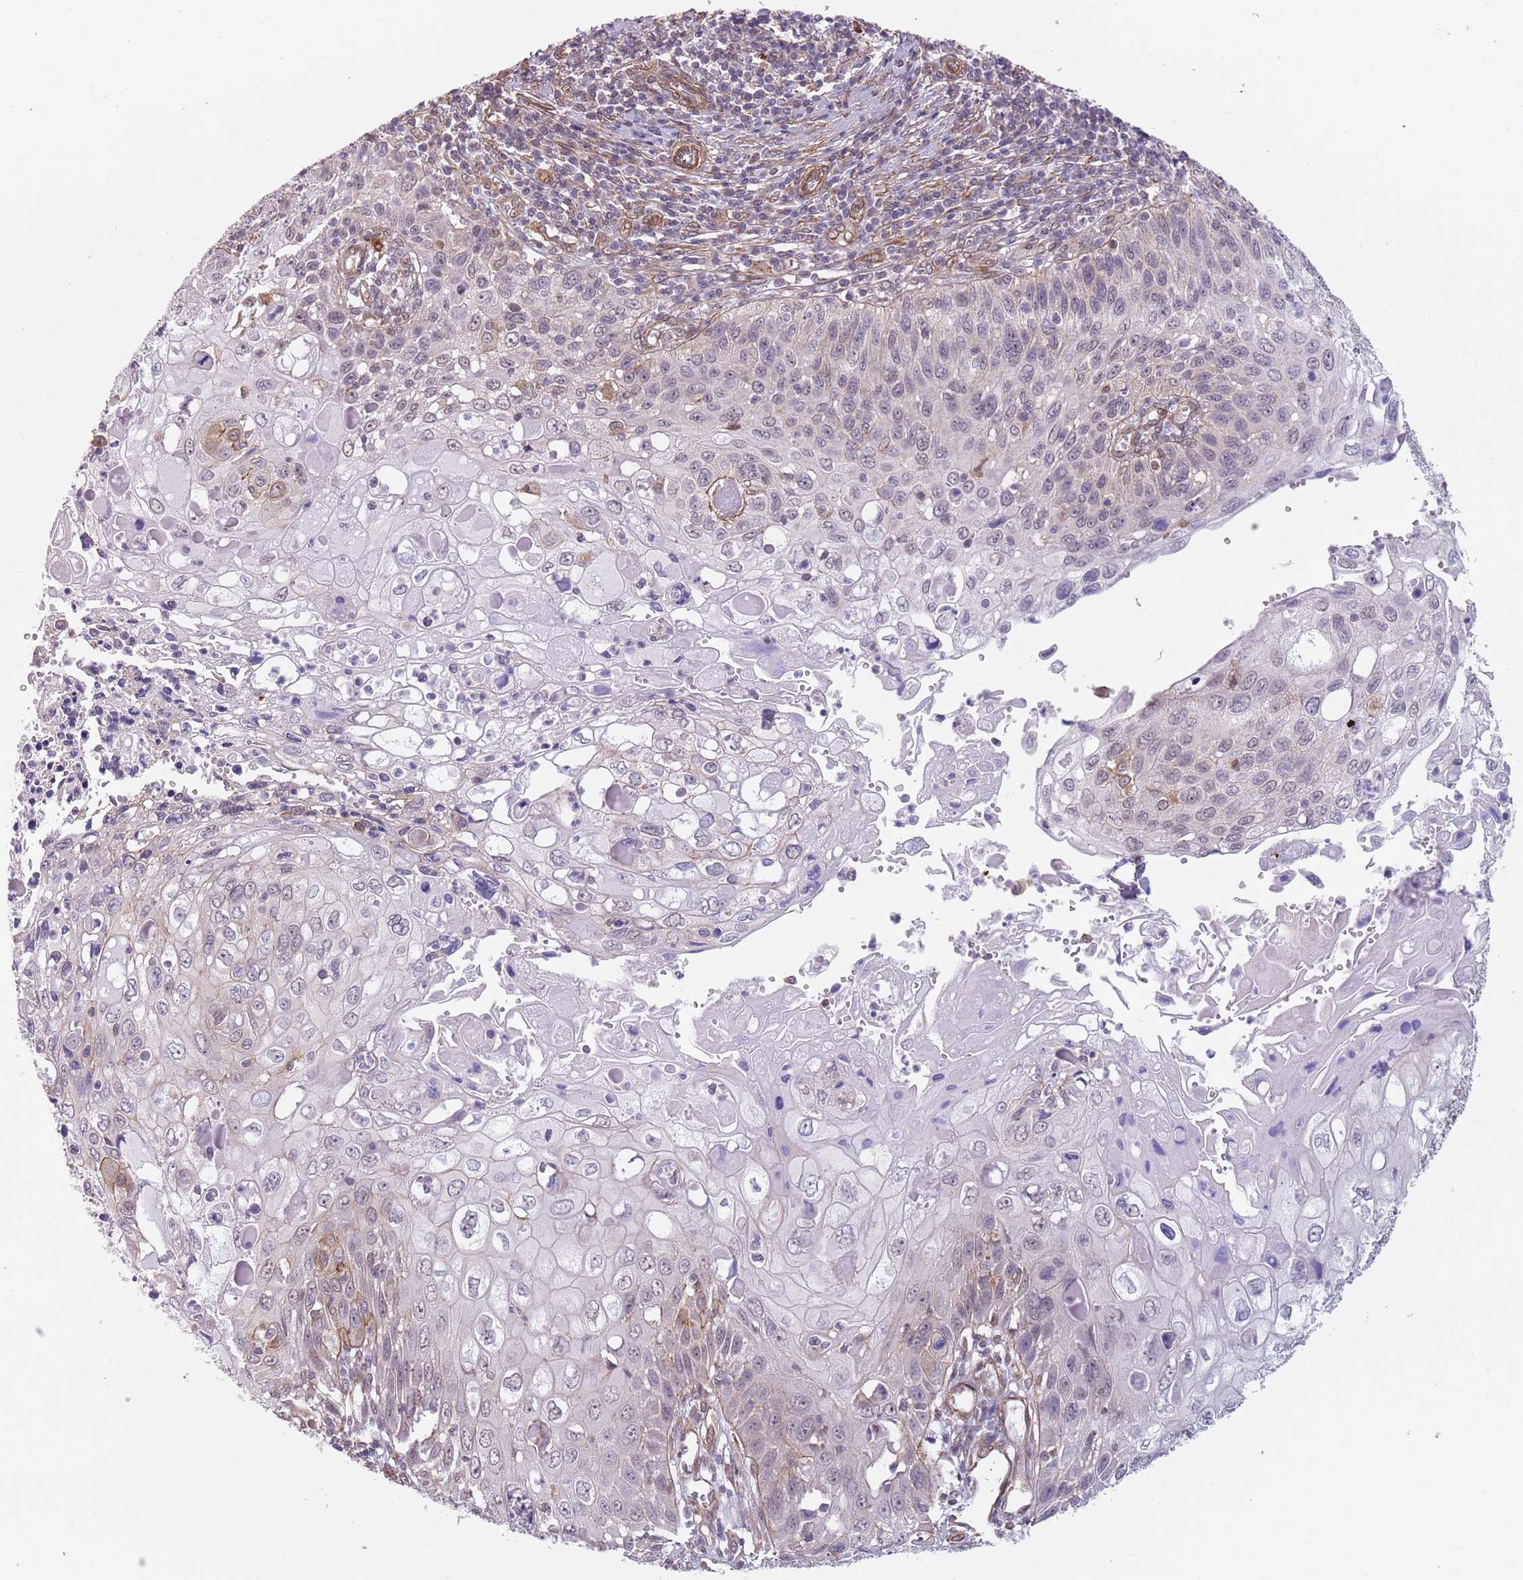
{"staining": {"intensity": "negative", "quantity": "none", "location": "none"}, "tissue": "cervical cancer", "cell_type": "Tumor cells", "image_type": "cancer", "snomed": [{"axis": "morphology", "description": "Squamous cell carcinoma, NOS"}, {"axis": "topography", "description": "Cervix"}], "caption": "Tumor cells are negative for protein expression in human cervical squamous cell carcinoma. (DAB (3,3'-diaminobenzidine) immunohistochemistry (IHC) visualized using brightfield microscopy, high magnification).", "gene": "CREBZF", "patient": {"sex": "female", "age": 70}}